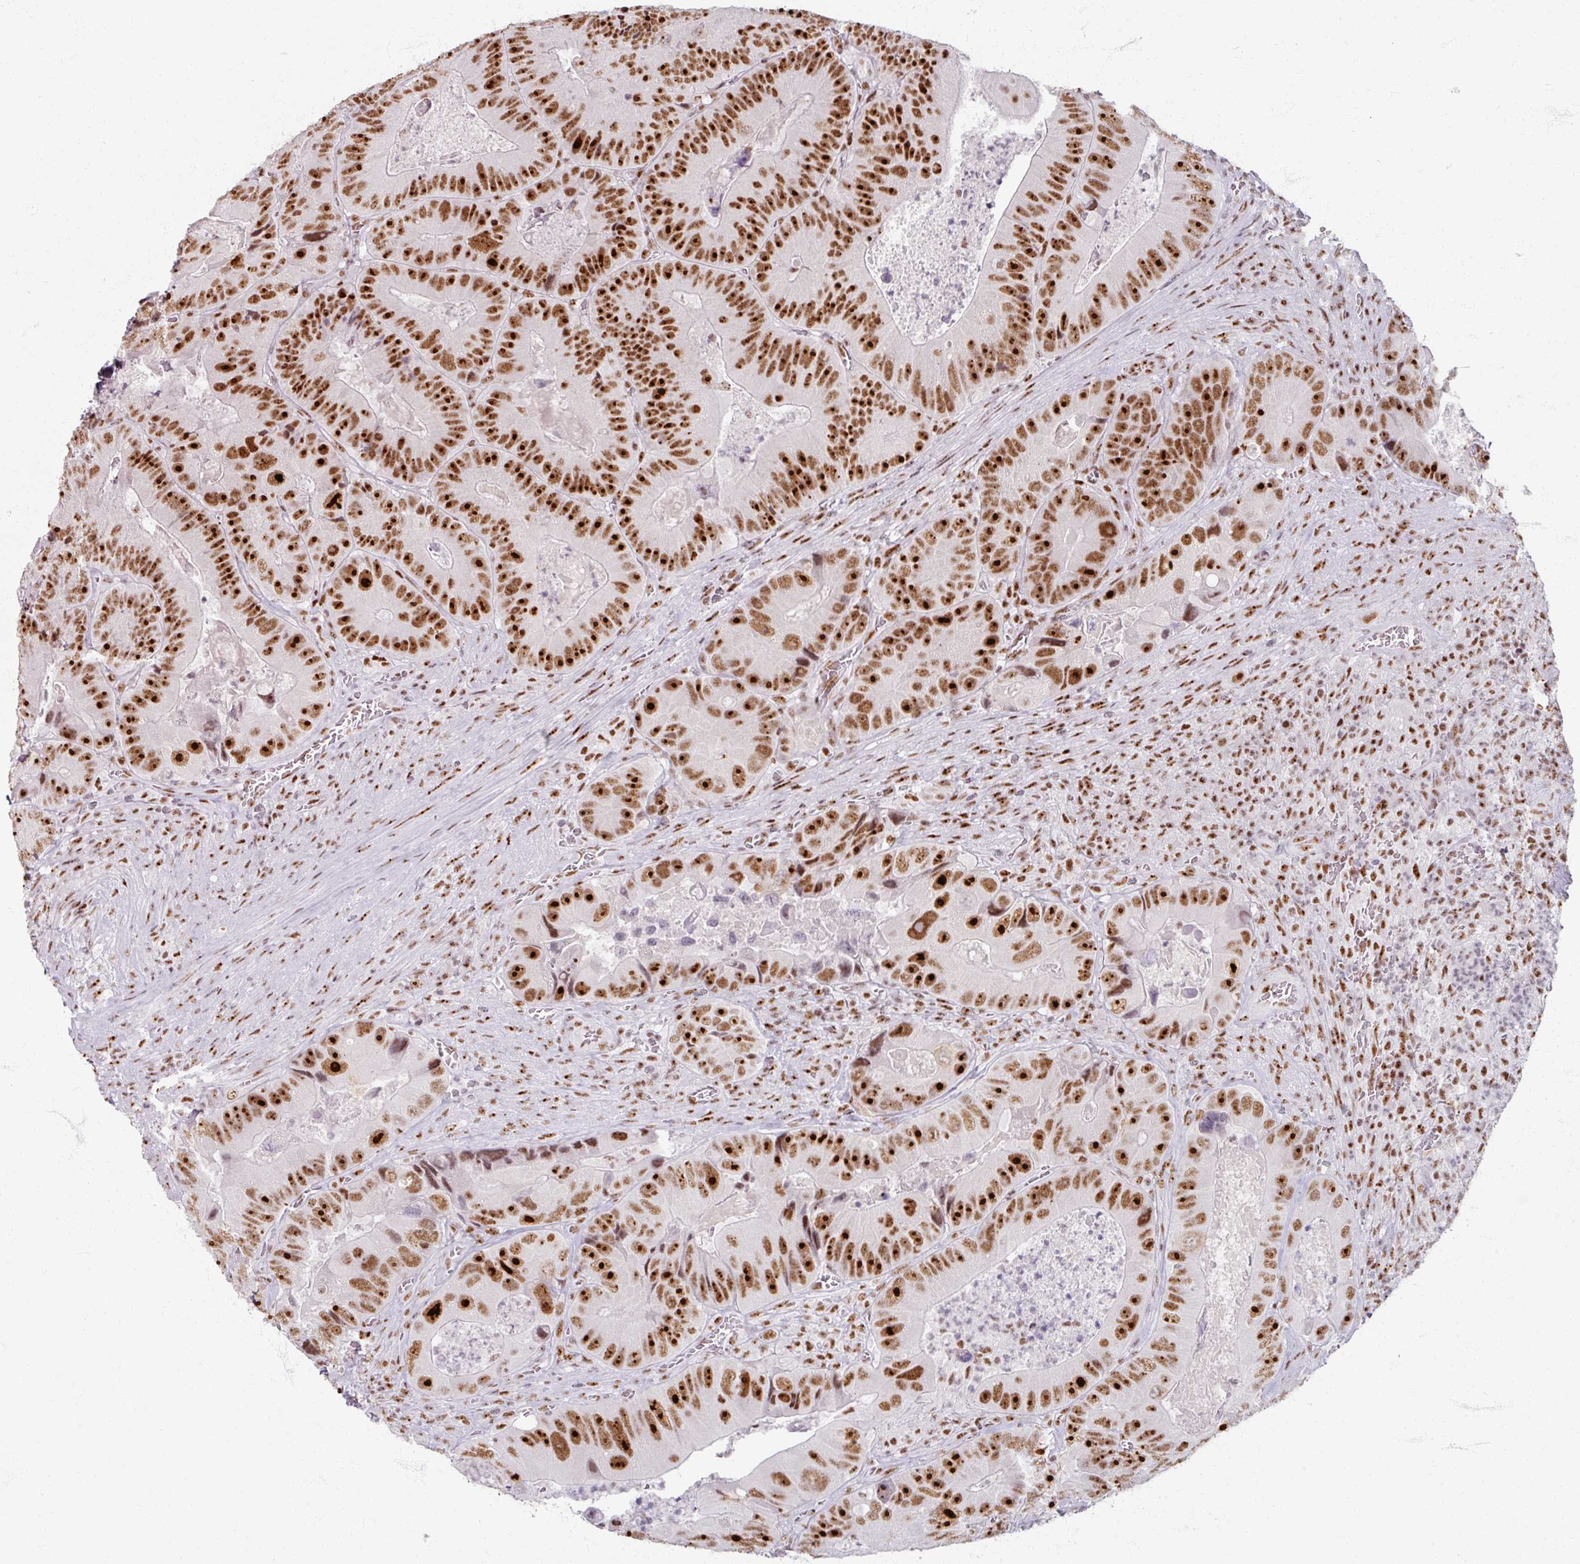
{"staining": {"intensity": "strong", "quantity": ">75%", "location": "nuclear"}, "tissue": "colorectal cancer", "cell_type": "Tumor cells", "image_type": "cancer", "snomed": [{"axis": "morphology", "description": "Adenocarcinoma, NOS"}, {"axis": "topography", "description": "Colon"}], "caption": "Protein expression analysis of colorectal cancer (adenocarcinoma) demonstrates strong nuclear positivity in about >75% of tumor cells. (Stains: DAB (3,3'-diaminobenzidine) in brown, nuclei in blue, Microscopy: brightfield microscopy at high magnification).", "gene": "ADAR", "patient": {"sex": "female", "age": 86}}